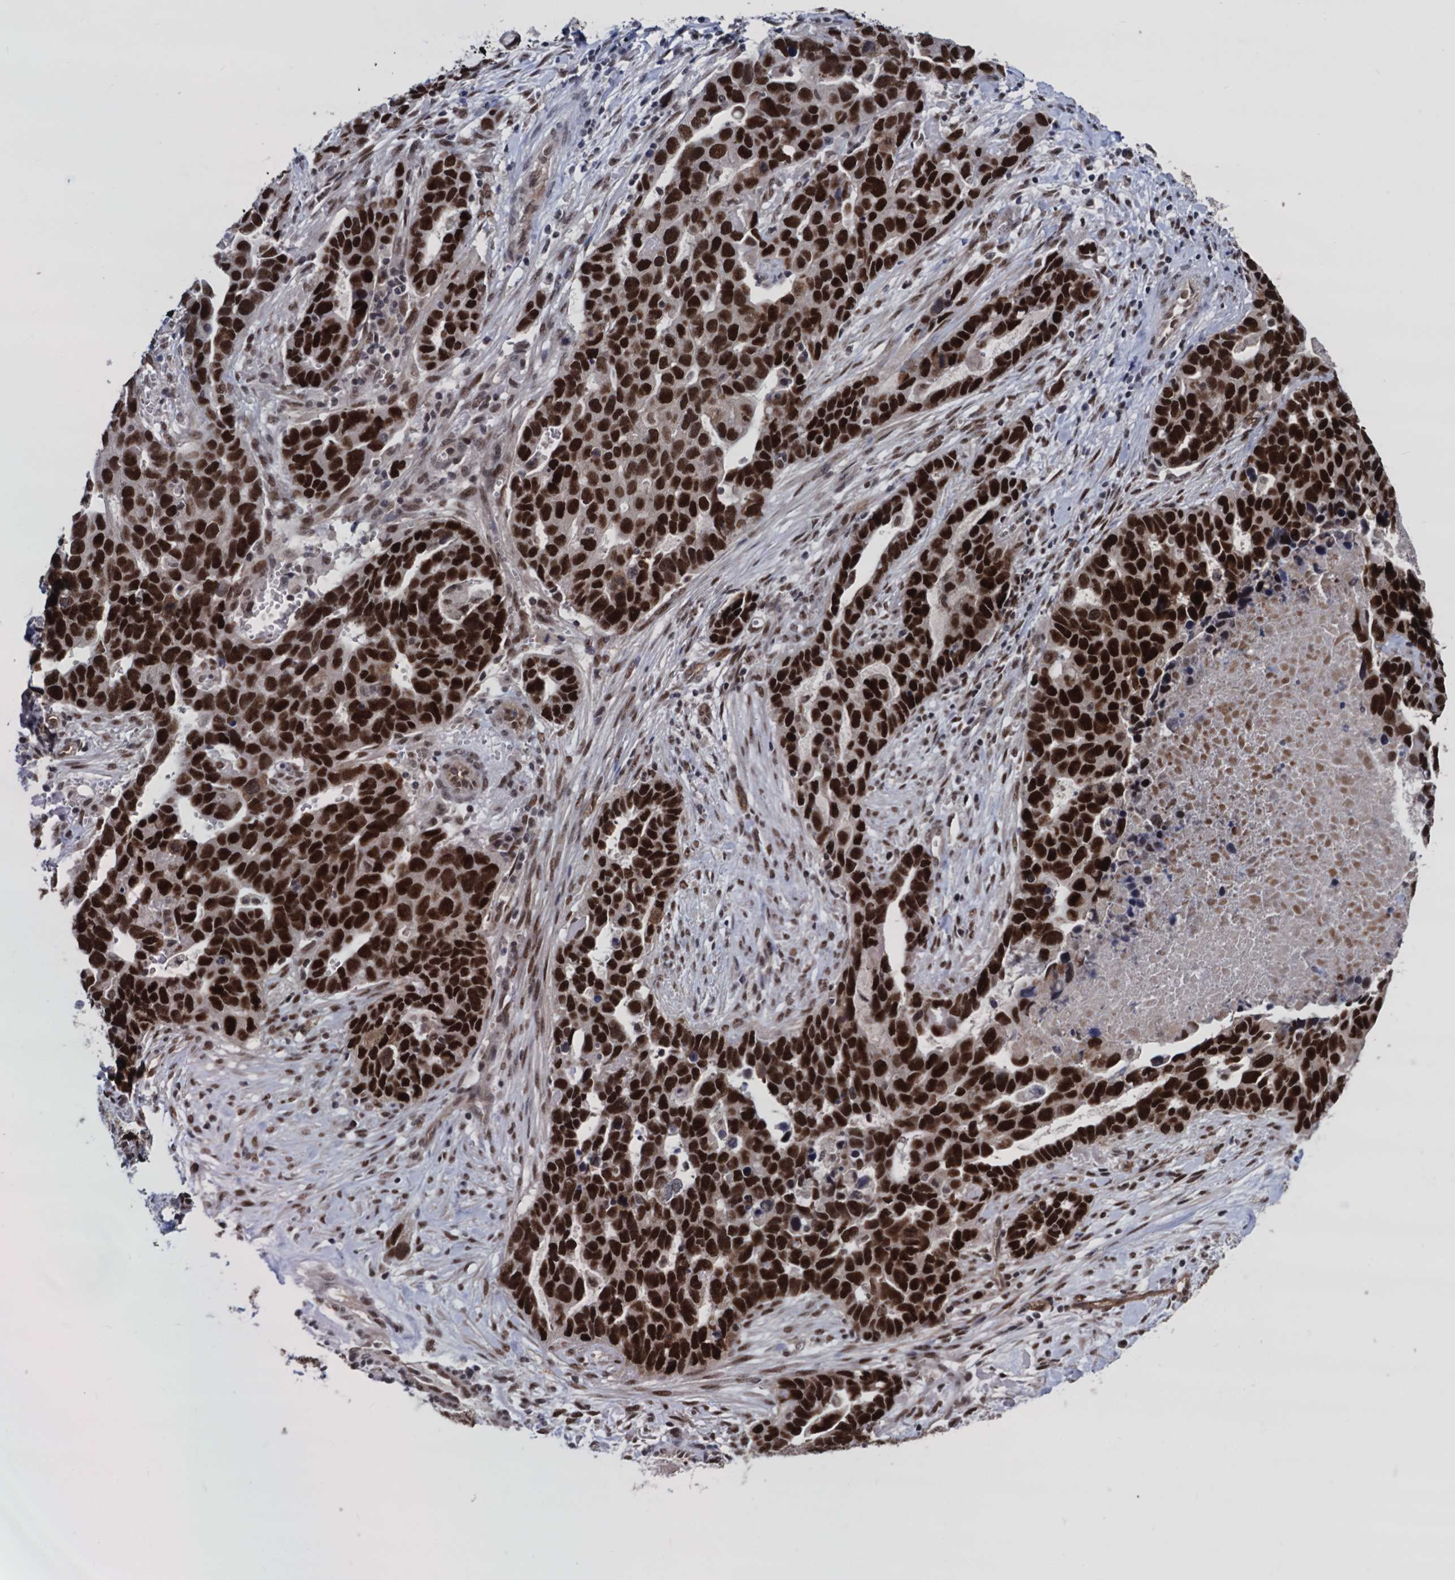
{"staining": {"intensity": "strong", "quantity": ">75%", "location": "nuclear"}, "tissue": "ovarian cancer", "cell_type": "Tumor cells", "image_type": "cancer", "snomed": [{"axis": "morphology", "description": "Cystadenocarcinoma, serous, NOS"}, {"axis": "topography", "description": "Ovary"}], "caption": "Protein staining of ovarian cancer tissue exhibits strong nuclear expression in about >75% of tumor cells.", "gene": "GALNT11", "patient": {"sex": "female", "age": 54}}